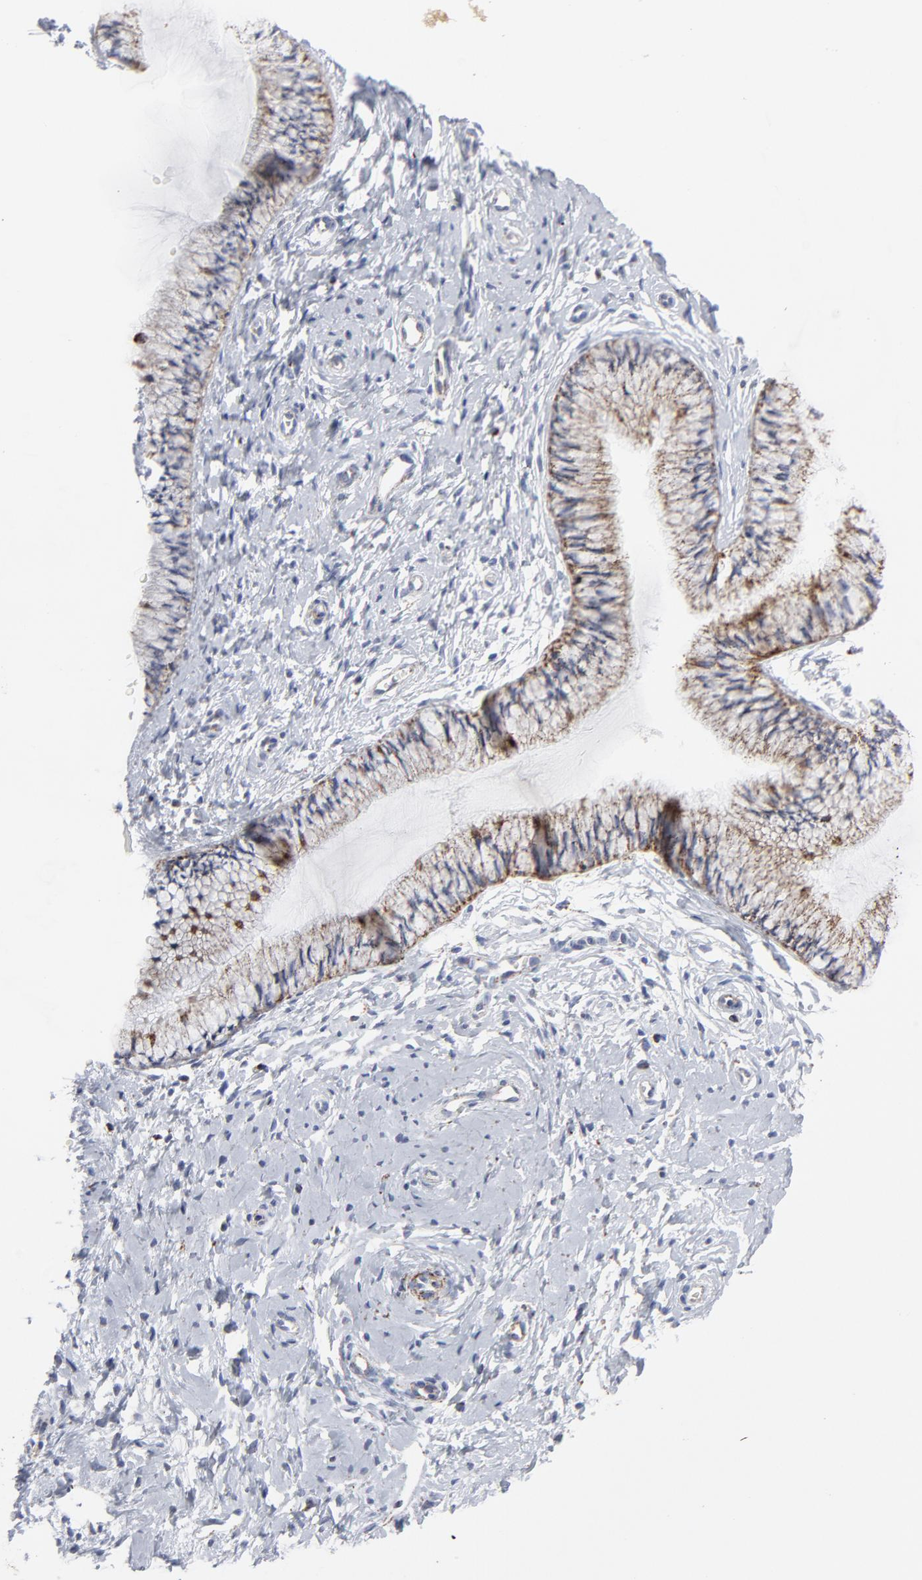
{"staining": {"intensity": "strong", "quantity": ">75%", "location": "cytoplasmic/membranous"}, "tissue": "cervix", "cell_type": "Glandular cells", "image_type": "normal", "snomed": [{"axis": "morphology", "description": "Normal tissue, NOS"}, {"axis": "topography", "description": "Cervix"}], "caption": "Cervix was stained to show a protein in brown. There is high levels of strong cytoplasmic/membranous positivity in approximately >75% of glandular cells. The protein of interest is shown in brown color, while the nuclei are stained blue.", "gene": "TXNRD2", "patient": {"sex": "female", "age": 46}}